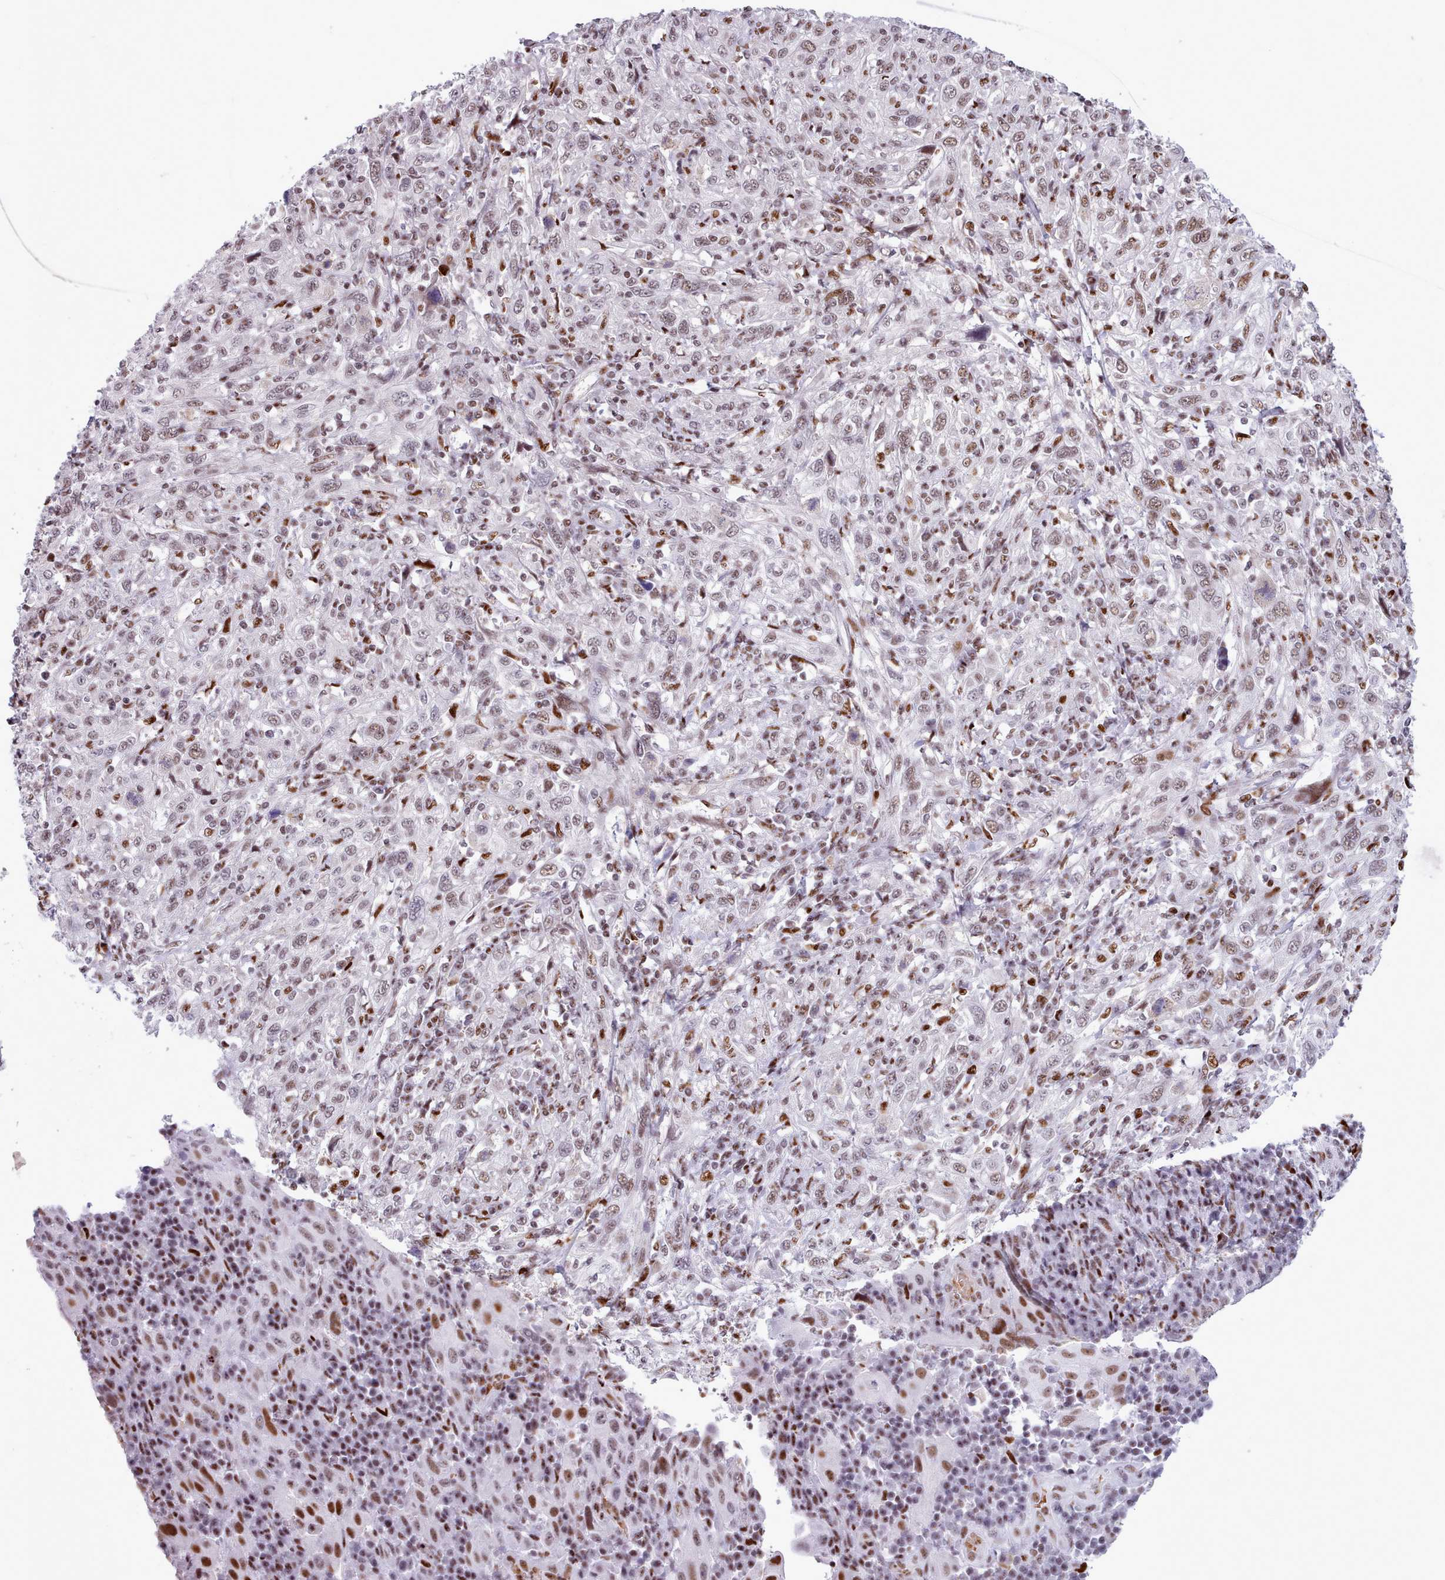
{"staining": {"intensity": "weak", "quantity": ">75%", "location": "nuclear"}, "tissue": "cervical cancer", "cell_type": "Tumor cells", "image_type": "cancer", "snomed": [{"axis": "morphology", "description": "Squamous cell carcinoma, NOS"}, {"axis": "topography", "description": "Cervix"}], "caption": "A photomicrograph of squamous cell carcinoma (cervical) stained for a protein shows weak nuclear brown staining in tumor cells. Using DAB (brown) and hematoxylin (blue) stains, captured at high magnification using brightfield microscopy.", "gene": "SRSF4", "patient": {"sex": "female", "age": 46}}